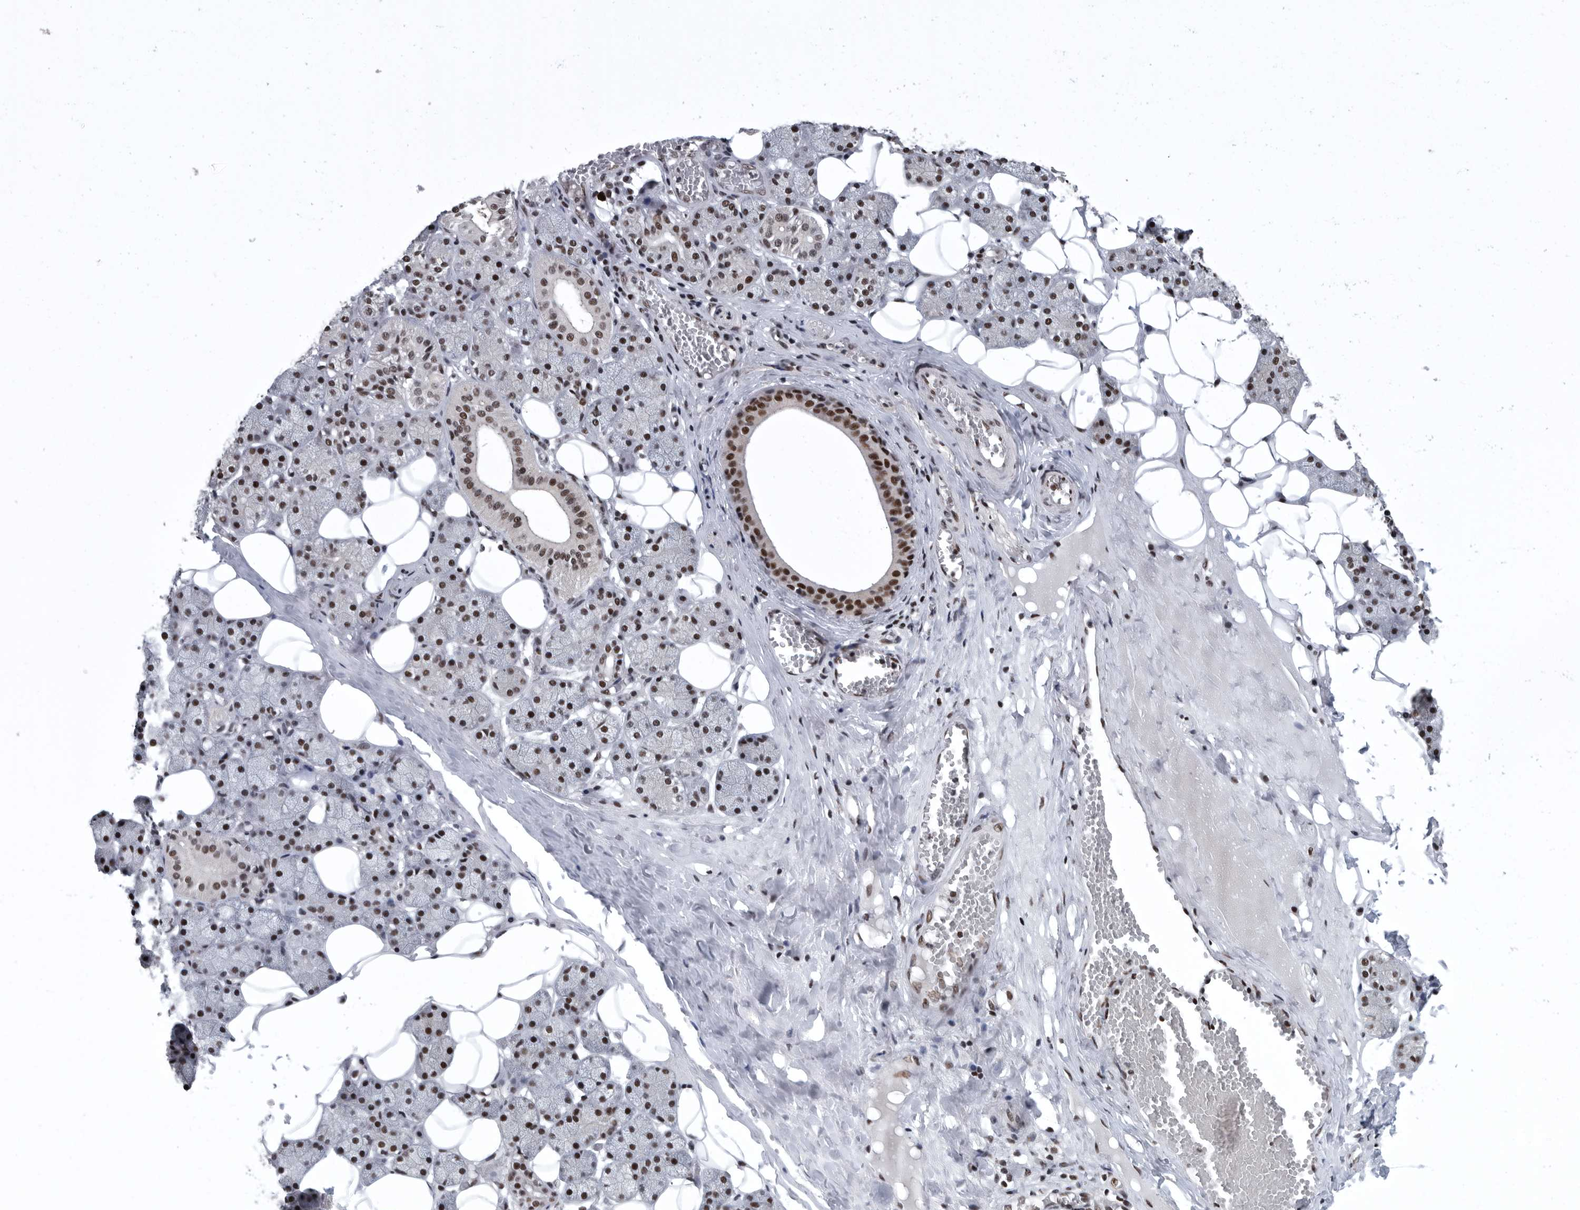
{"staining": {"intensity": "strong", "quantity": "25%-75%", "location": "nuclear"}, "tissue": "salivary gland", "cell_type": "Glandular cells", "image_type": "normal", "snomed": [{"axis": "morphology", "description": "Normal tissue, NOS"}, {"axis": "topography", "description": "Salivary gland"}], "caption": "A high amount of strong nuclear expression is appreciated in approximately 25%-75% of glandular cells in unremarkable salivary gland.", "gene": "SENP7", "patient": {"sex": "female", "age": 33}}